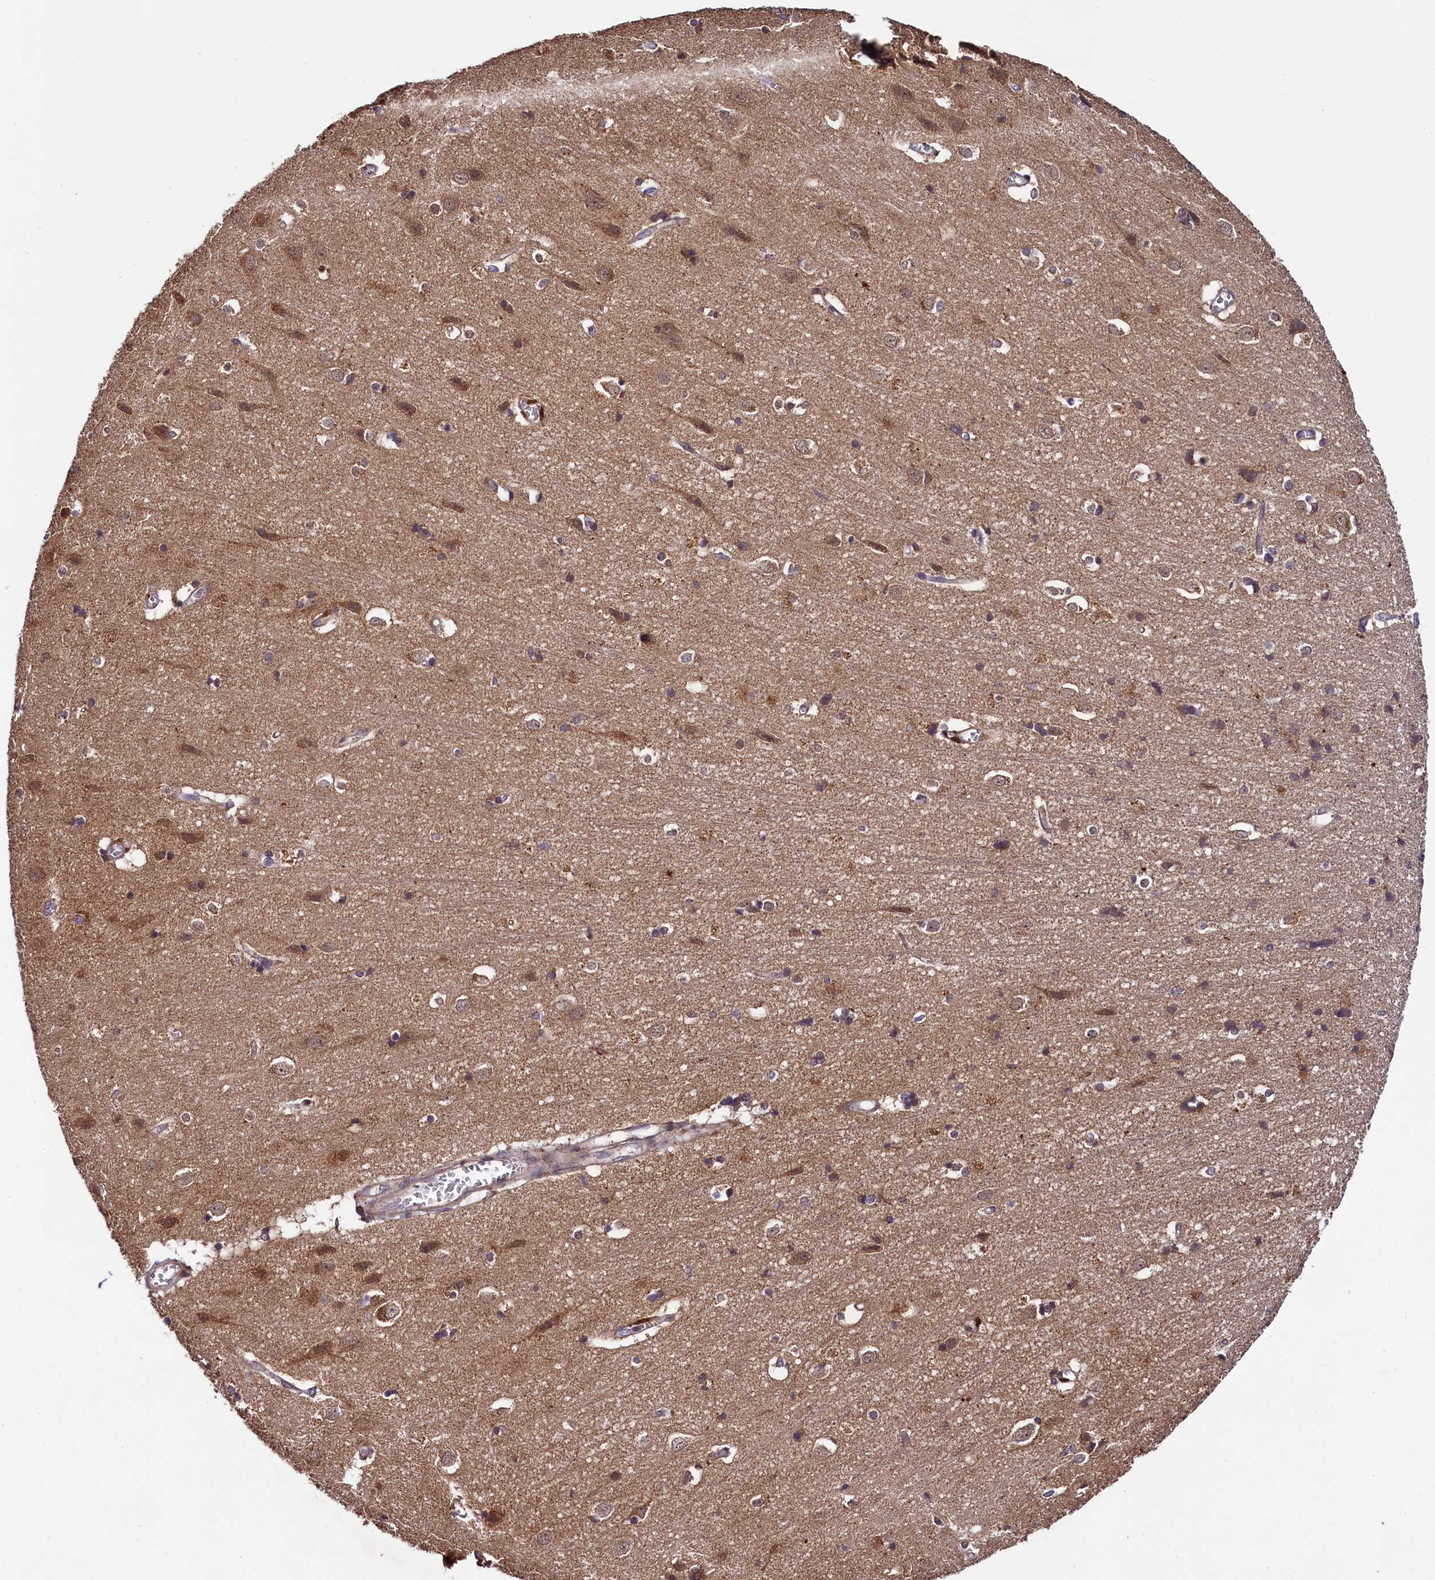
{"staining": {"intensity": "weak", "quantity": ">75%", "location": "cytoplasmic/membranous"}, "tissue": "cerebral cortex", "cell_type": "Endothelial cells", "image_type": "normal", "snomed": [{"axis": "morphology", "description": "Normal tissue, NOS"}, {"axis": "topography", "description": "Cerebral cortex"}], "caption": "A high-resolution micrograph shows IHC staining of normal cerebral cortex, which exhibits weak cytoplasmic/membranous expression in about >75% of endothelial cells.", "gene": "DOHH", "patient": {"sex": "male", "age": 54}}